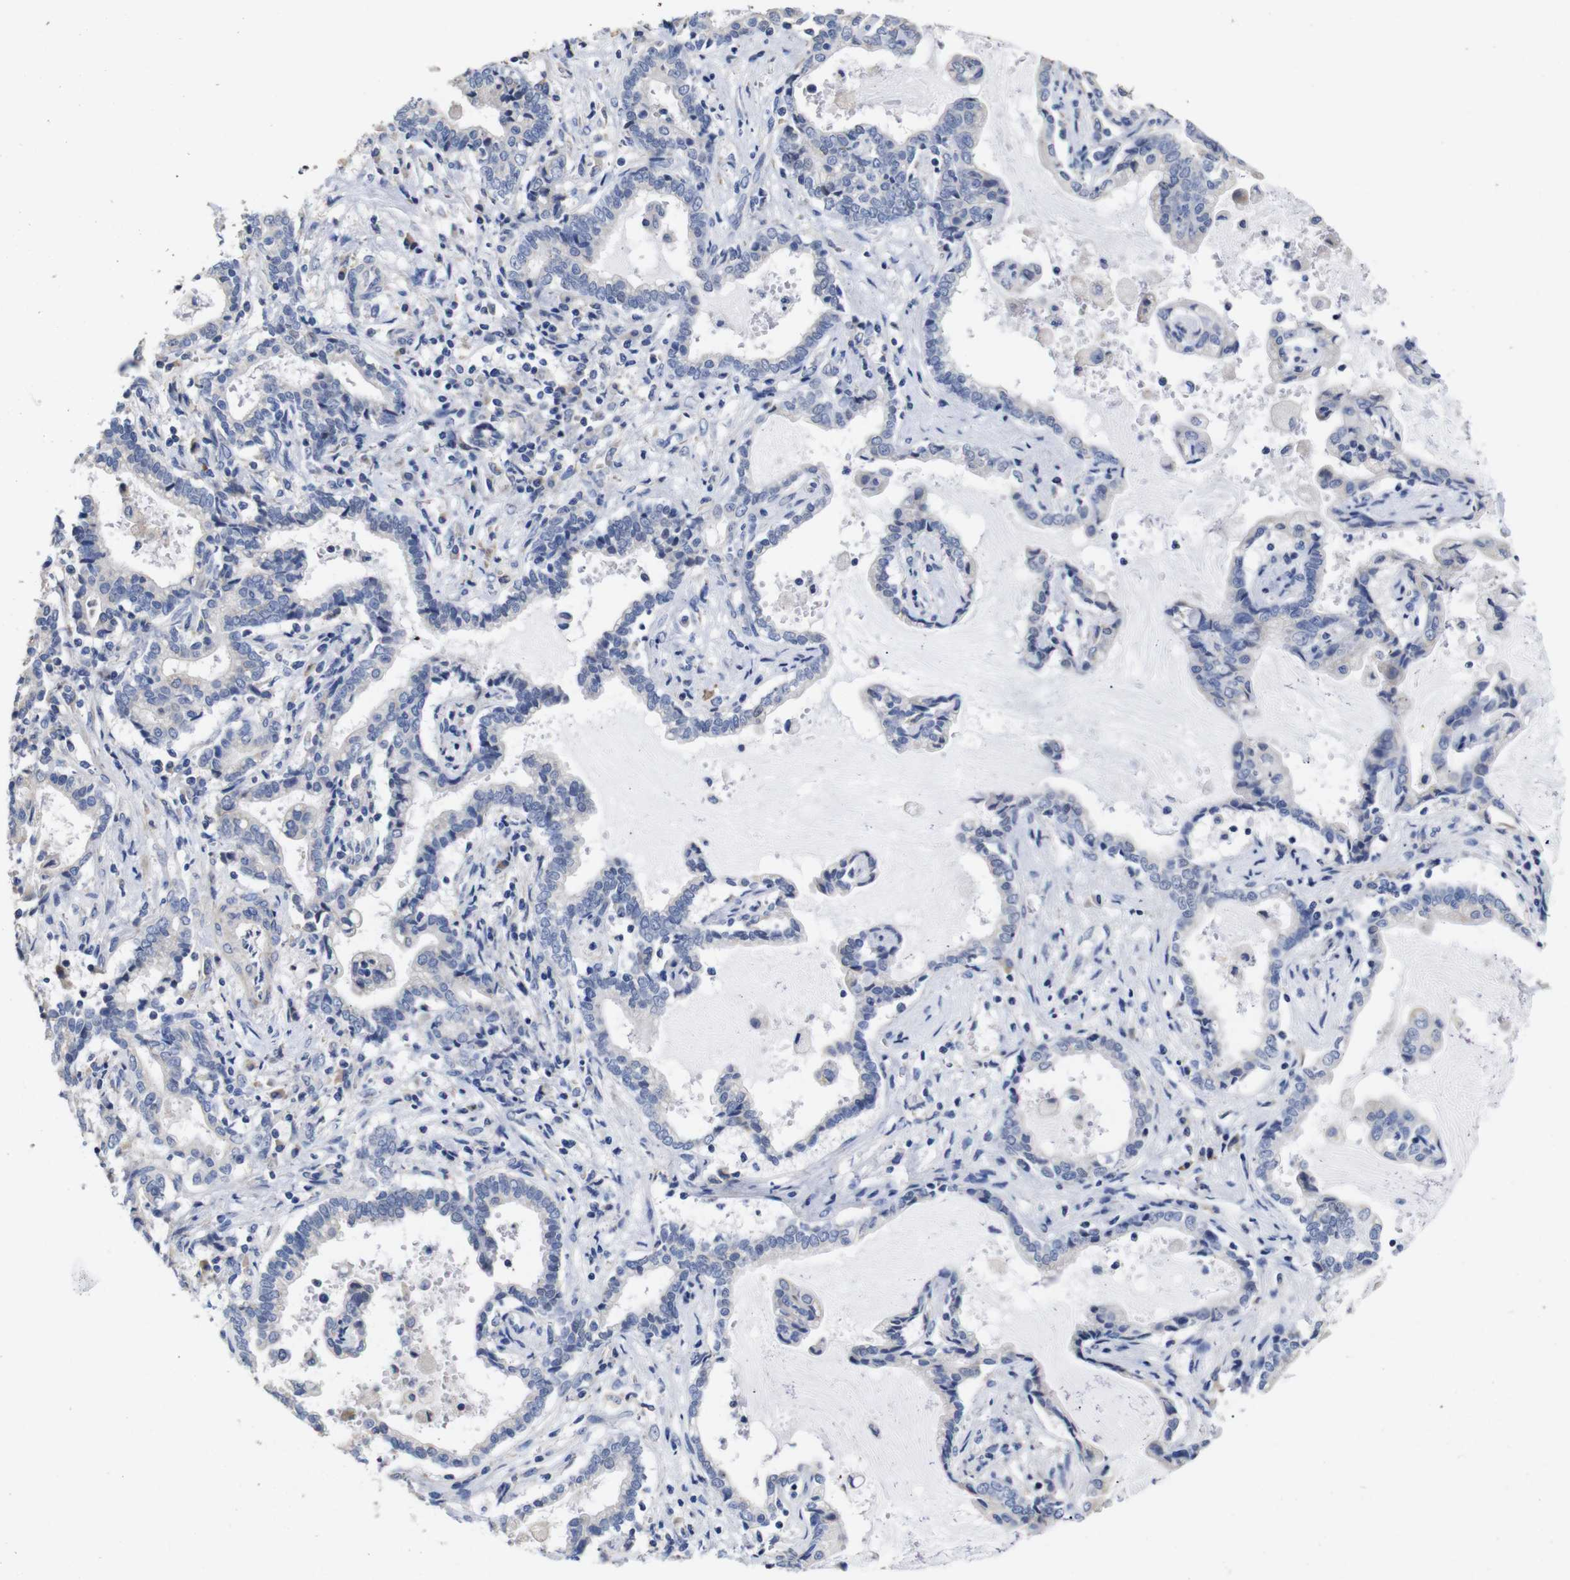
{"staining": {"intensity": "negative", "quantity": "none", "location": "none"}, "tissue": "liver cancer", "cell_type": "Tumor cells", "image_type": "cancer", "snomed": [{"axis": "morphology", "description": "Cholangiocarcinoma"}, {"axis": "topography", "description": "Liver"}], "caption": "Cholangiocarcinoma (liver) was stained to show a protein in brown. There is no significant positivity in tumor cells.", "gene": "TCEAL9", "patient": {"sex": "male", "age": 57}}